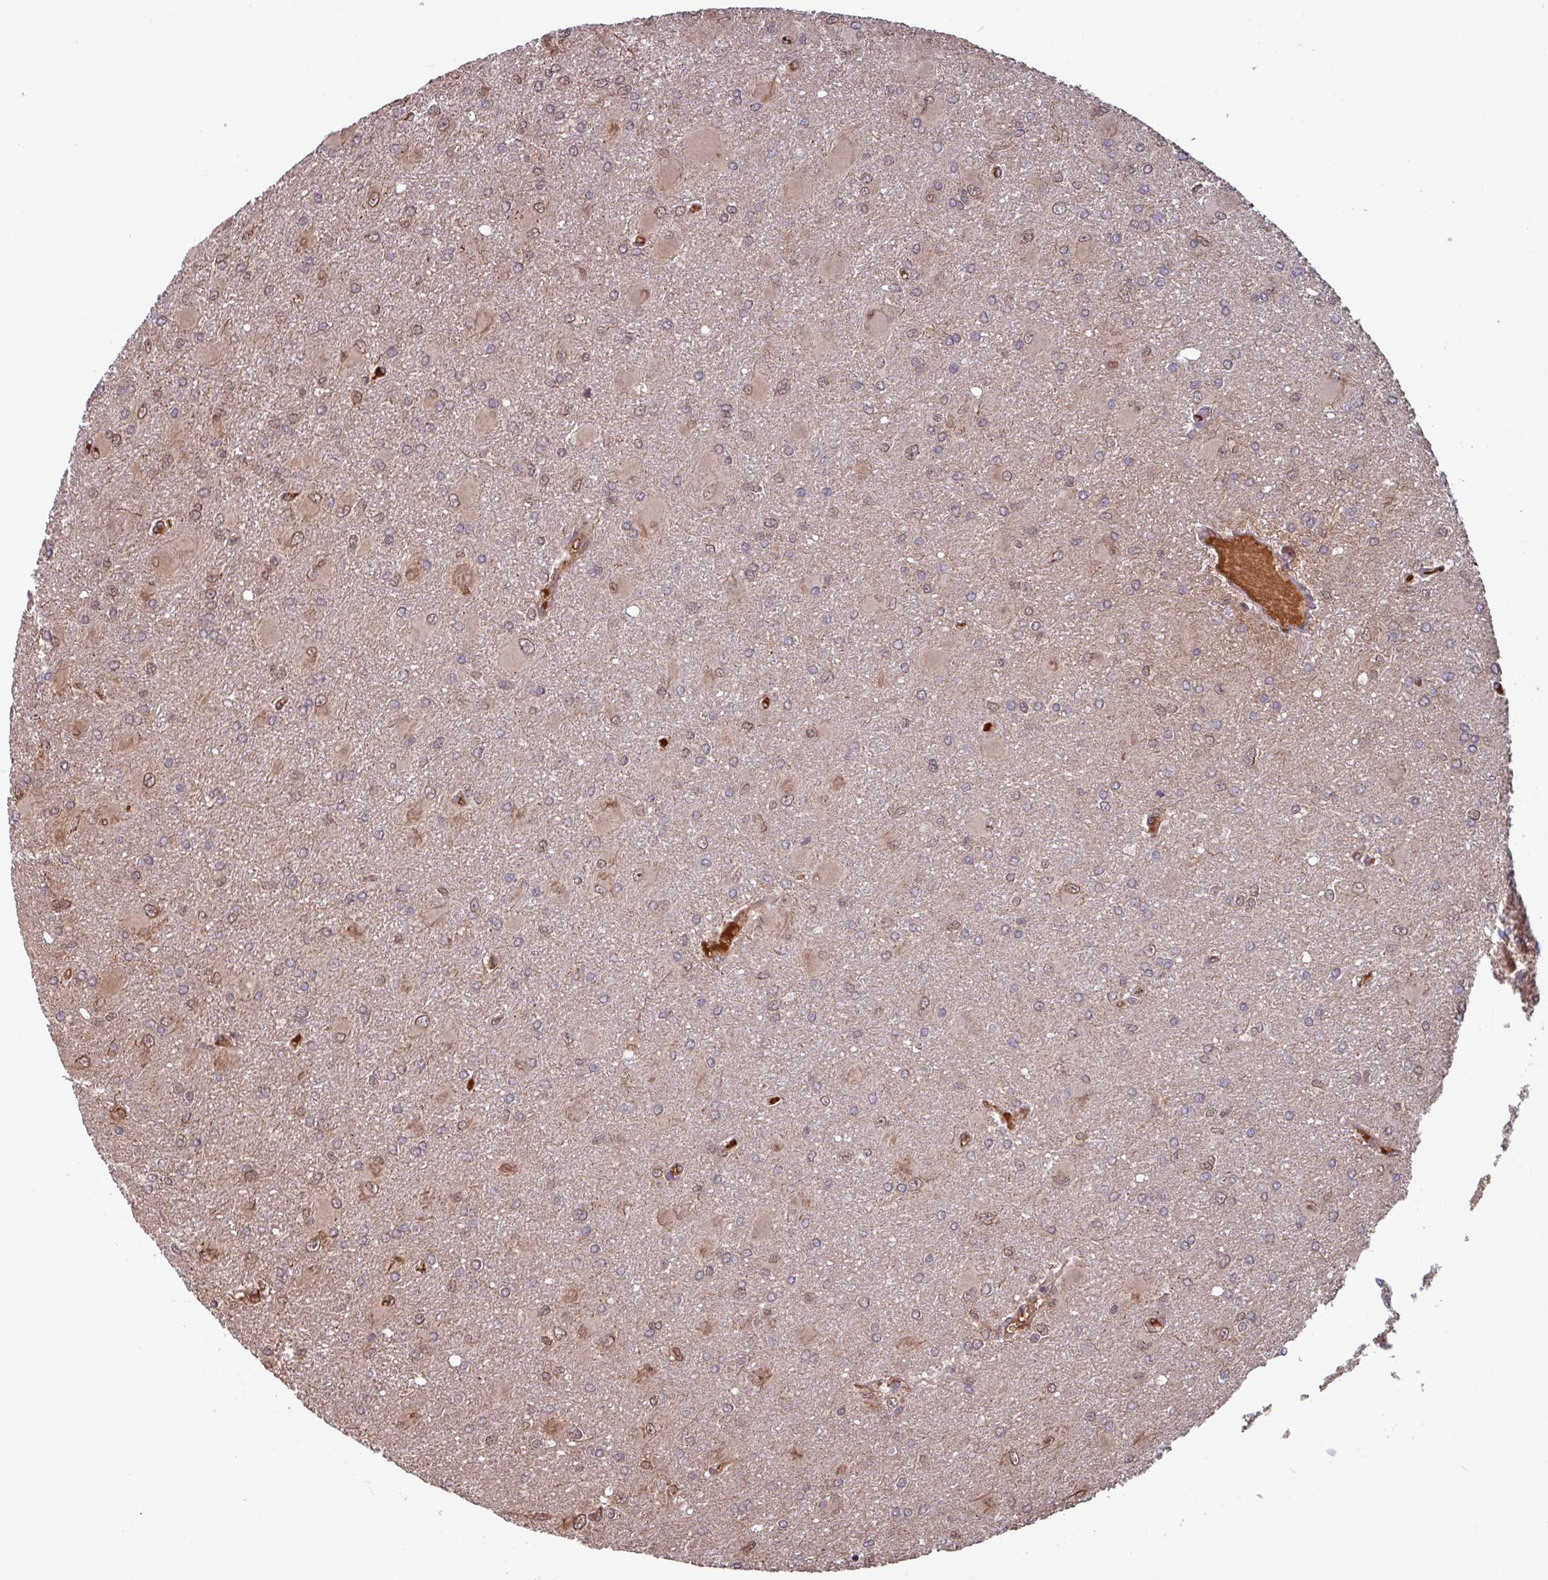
{"staining": {"intensity": "moderate", "quantity": "25%-75%", "location": "nuclear"}, "tissue": "glioma", "cell_type": "Tumor cells", "image_type": "cancer", "snomed": [{"axis": "morphology", "description": "Glioma, malignant, High grade"}, {"axis": "topography", "description": "Brain"}], "caption": "A histopathology image showing moderate nuclear positivity in about 25%-75% of tumor cells in glioma, as visualized by brown immunohistochemical staining.", "gene": "RBM4B", "patient": {"sex": "male", "age": 67}}